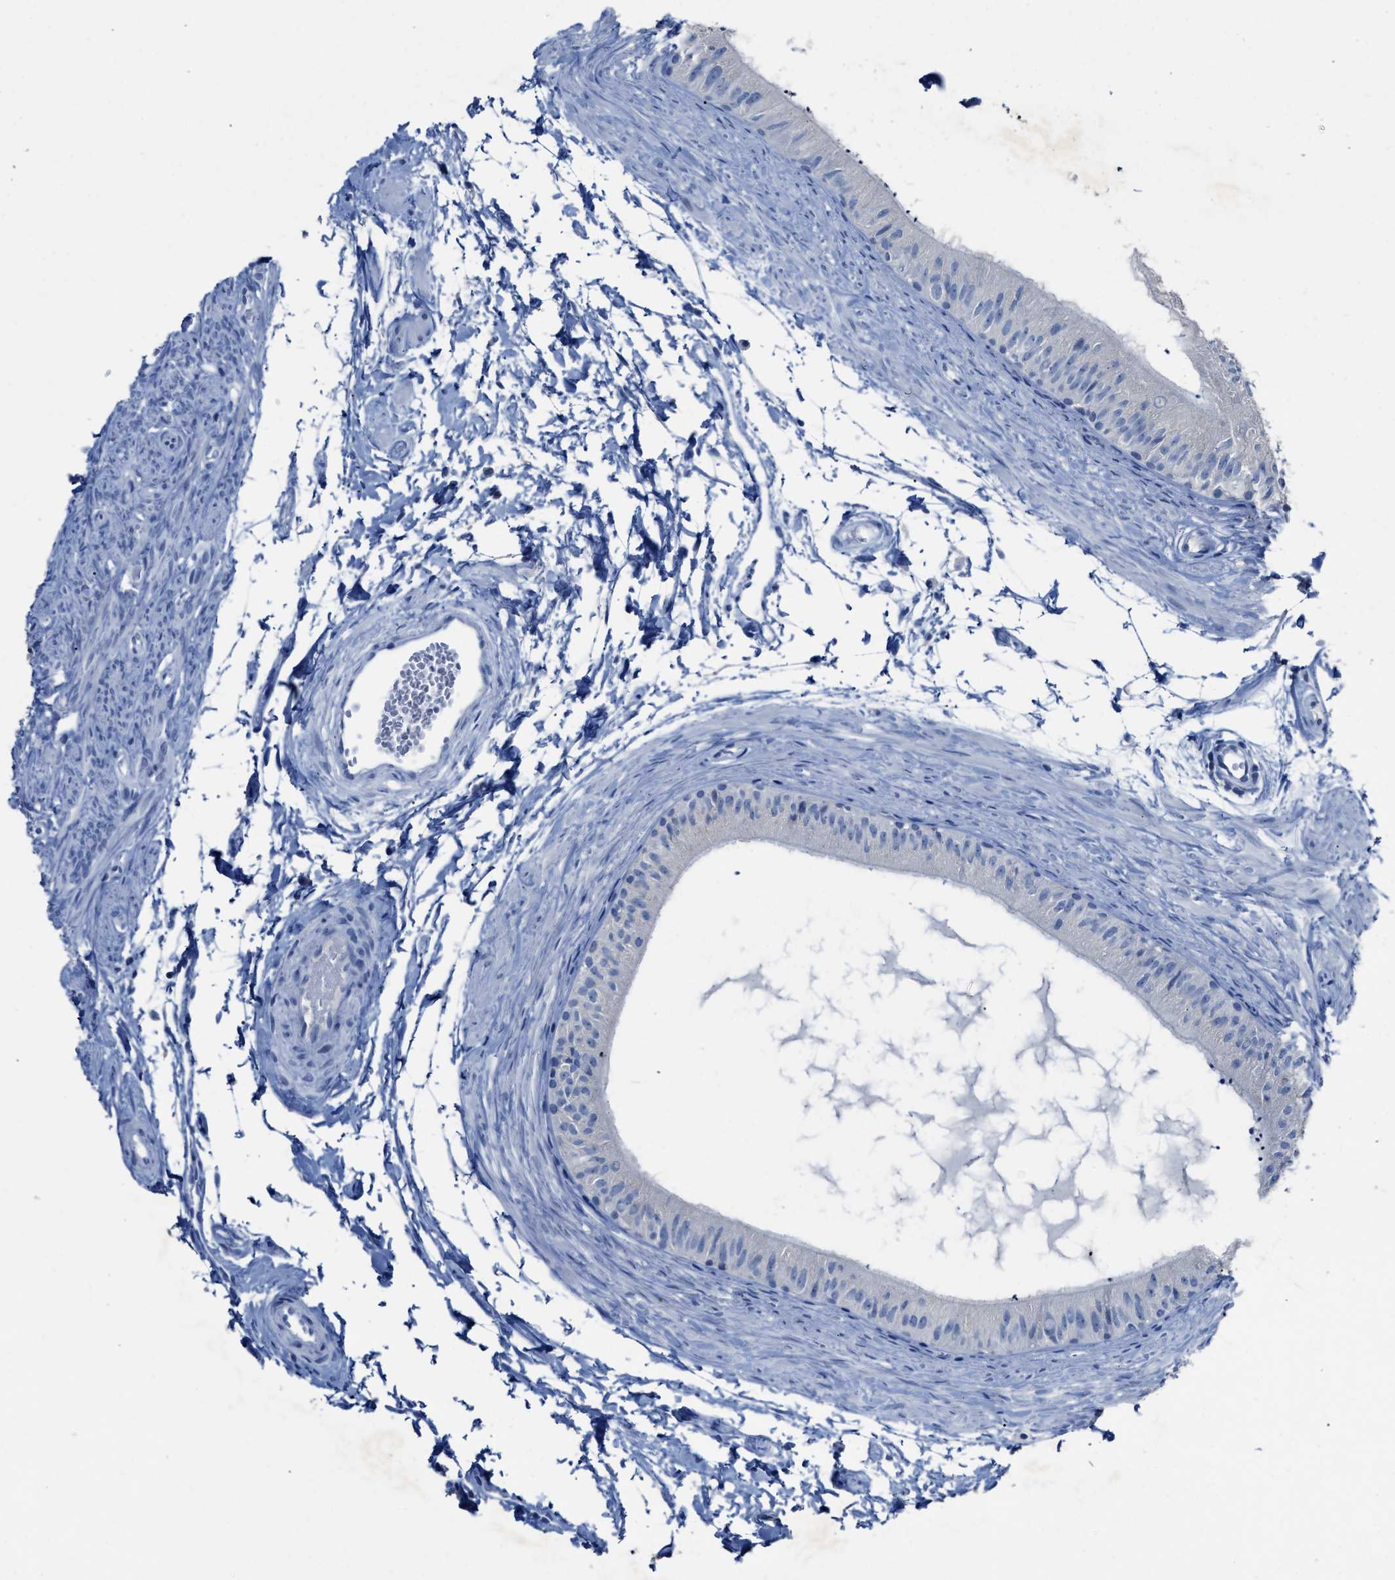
{"staining": {"intensity": "negative", "quantity": "none", "location": "none"}, "tissue": "epididymis", "cell_type": "Glandular cells", "image_type": "normal", "snomed": [{"axis": "morphology", "description": "Normal tissue, NOS"}, {"axis": "topography", "description": "Epididymis"}], "caption": "Image shows no significant protein expression in glandular cells of benign epididymis.", "gene": "CEACAM5", "patient": {"sex": "male", "age": 56}}